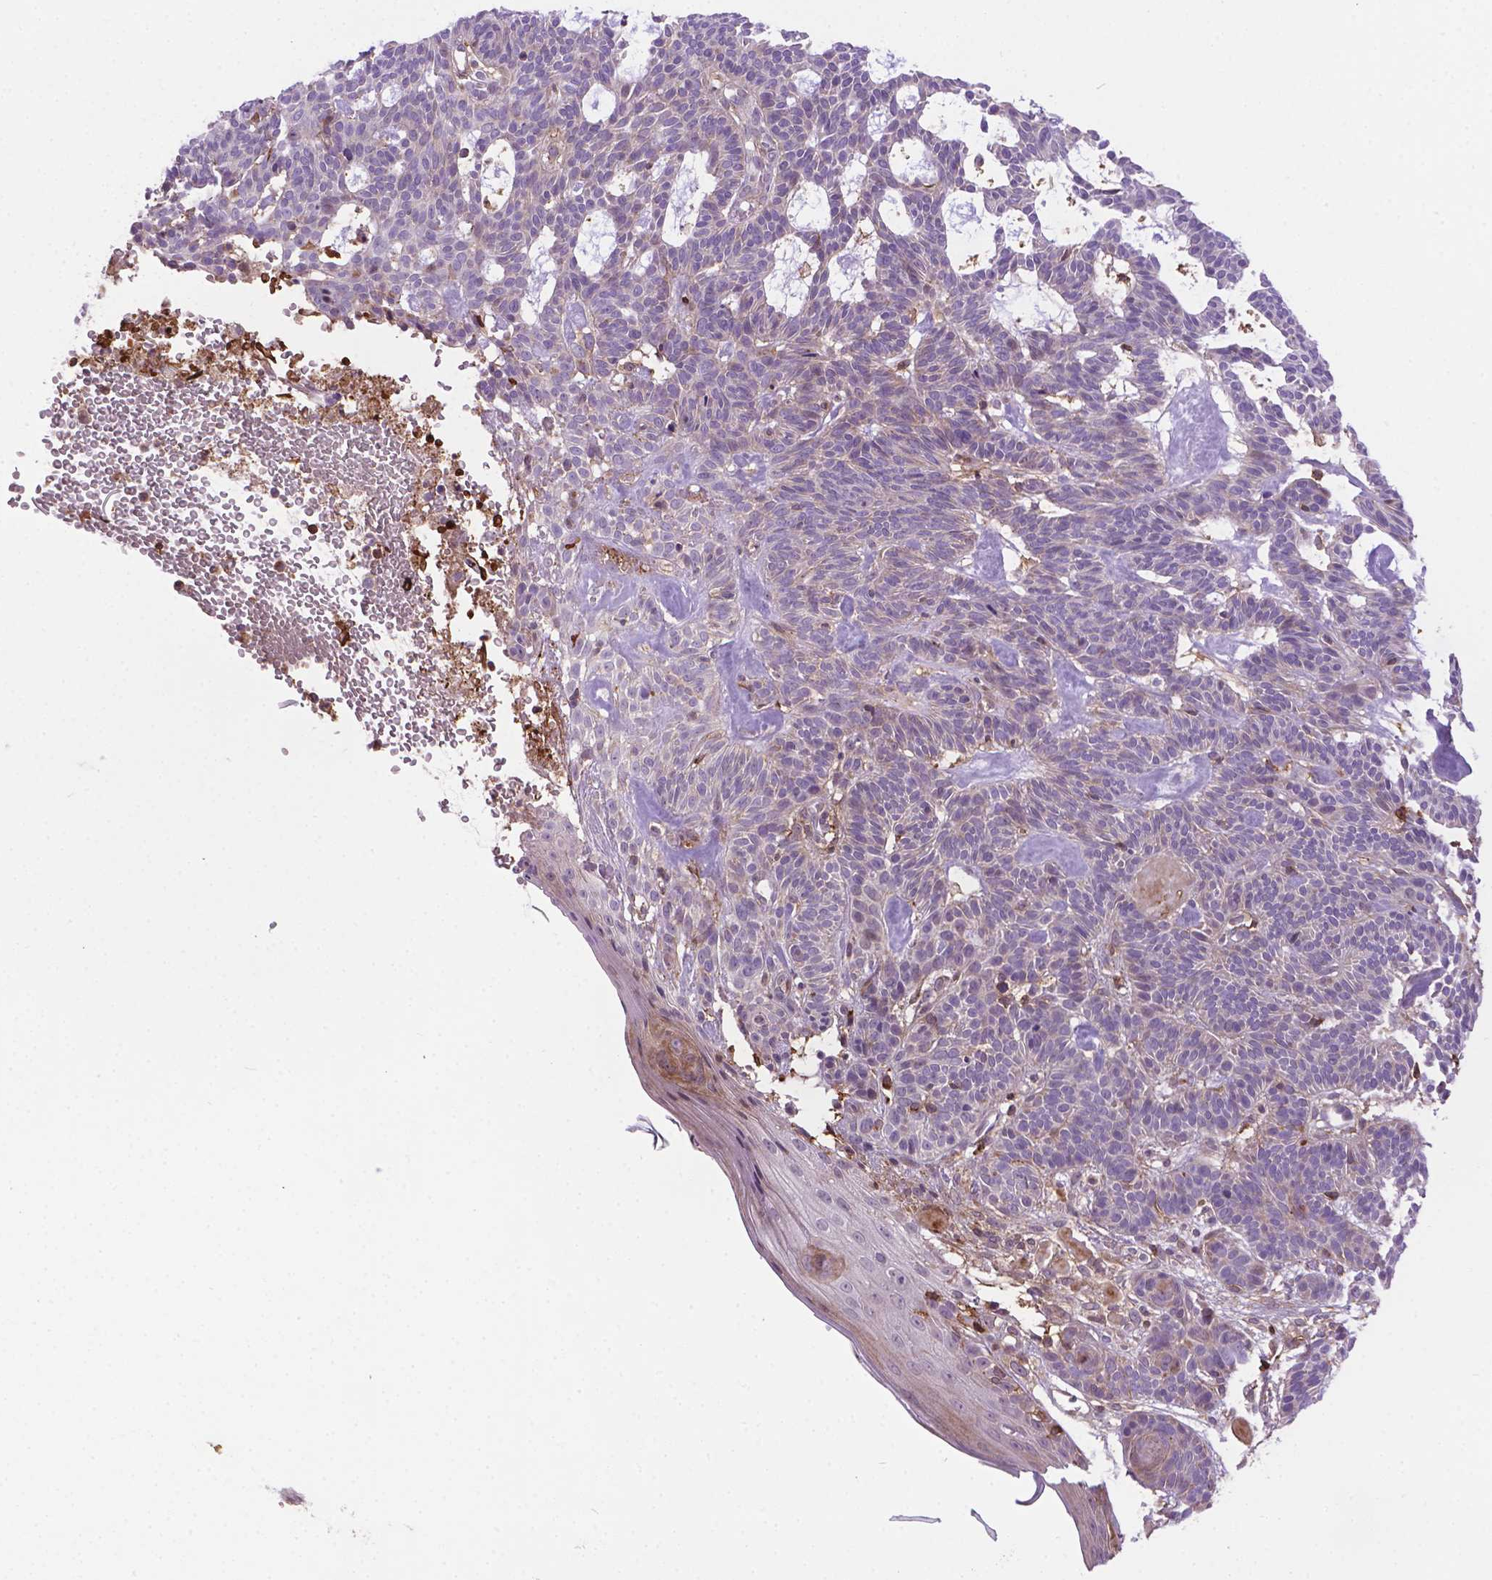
{"staining": {"intensity": "negative", "quantity": "none", "location": "none"}, "tissue": "skin cancer", "cell_type": "Tumor cells", "image_type": "cancer", "snomed": [{"axis": "morphology", "description": "Basal cell carcinoma"}, {"axis": "topography", "description": "Skin"}], "caption": "A photomicrograph of human basal cell carcinoma (skin) is negative for staining in tumor cells.", "gene": "ACAD10", "patient": {"sex": "male", "age": 85}}